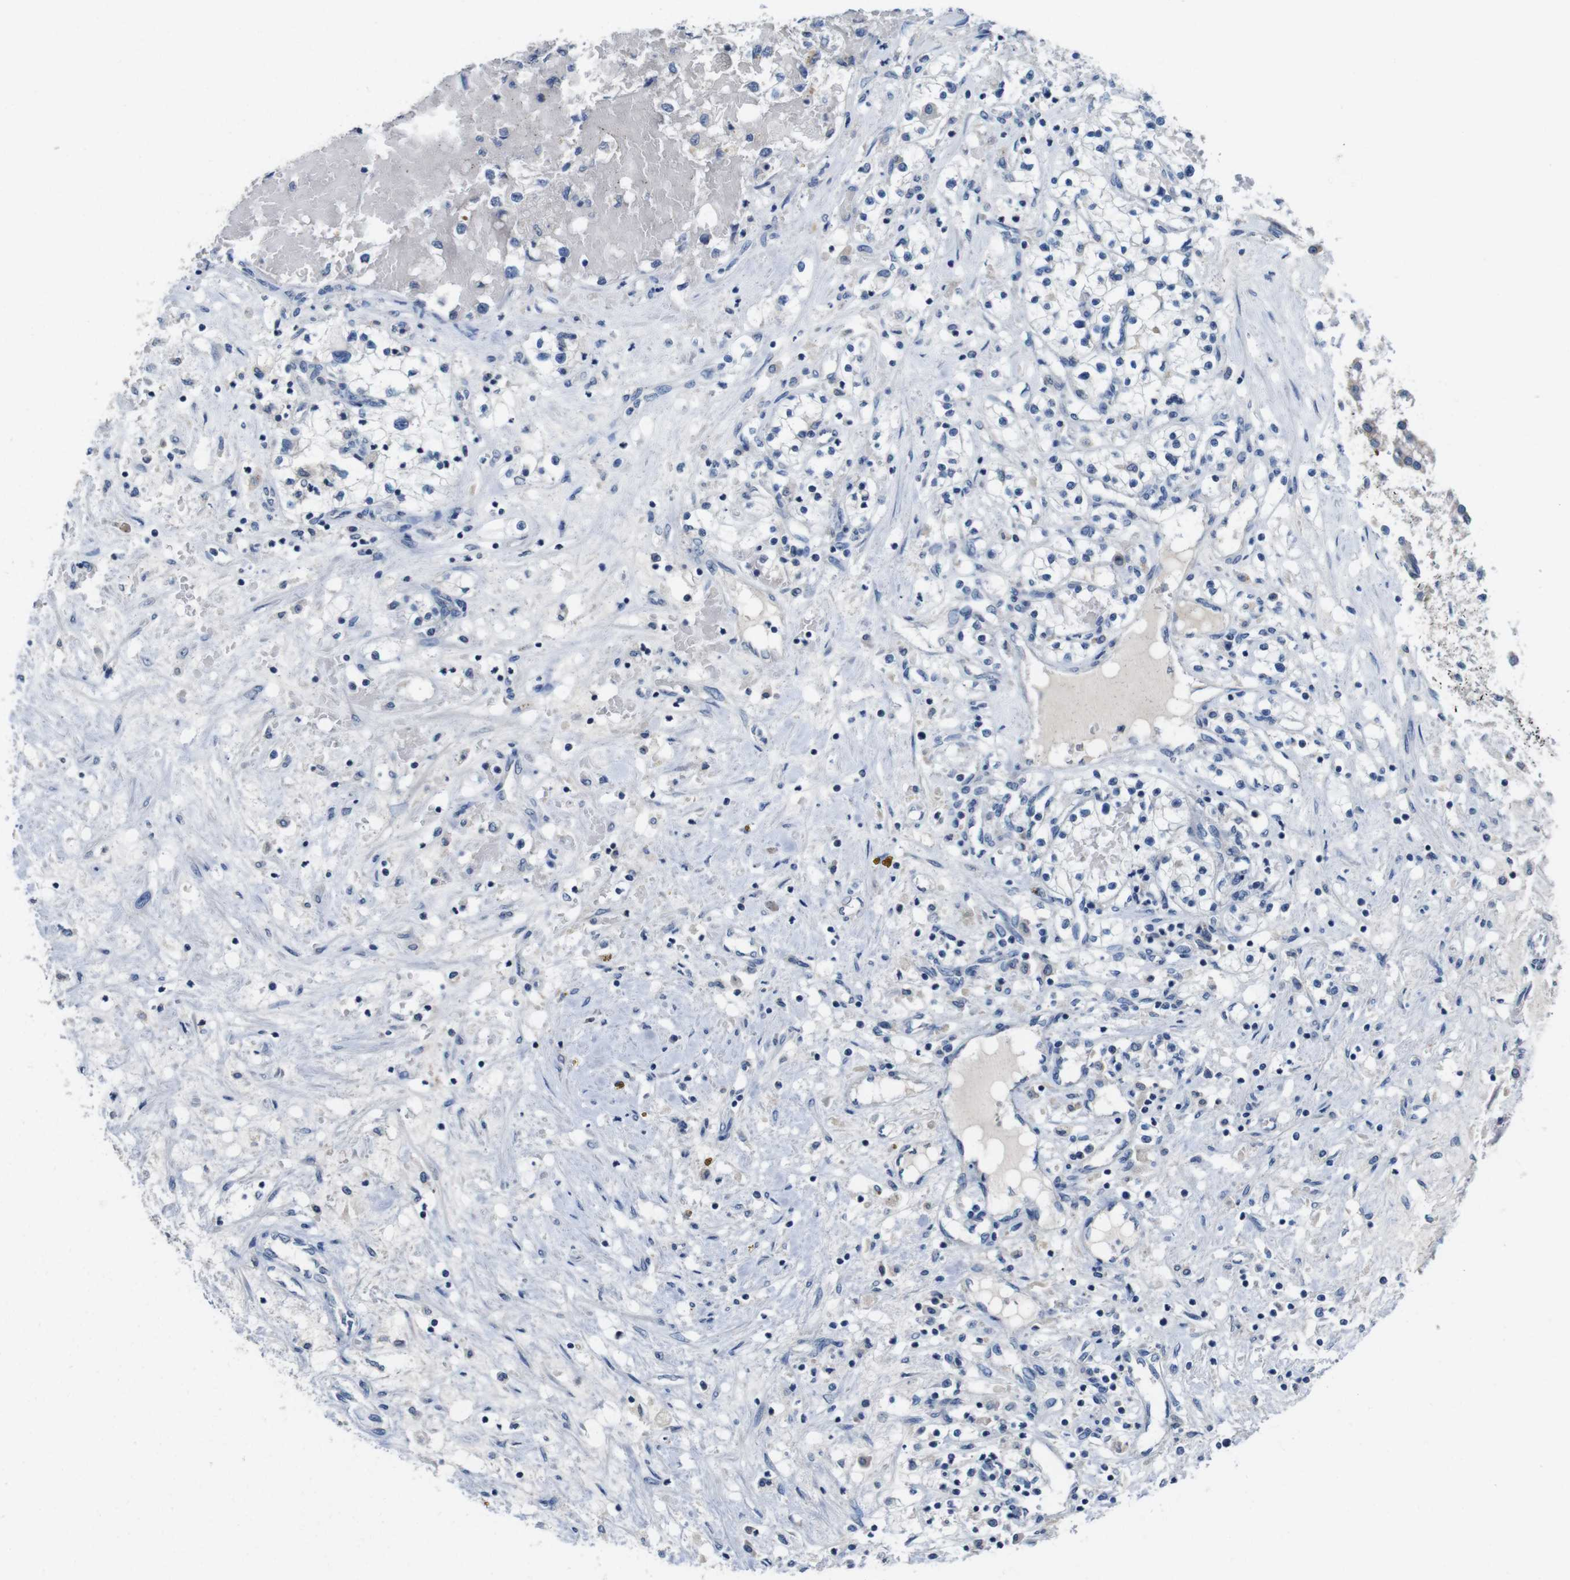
{"staining": {"intensity": "negative", "quantity": "none", "location": "none"}, "tissue": "renal cancer", "cell_type": "Tumor cells", "image_type": "cancer", "snomed": [{"axis": "morphology", "description": "Adenocarcinoma, NOS"}, {"axis": "topography", "description": "Kidney"}], "caption": "Immunohistochemical staining of renal cancer demonstrates no significant staining in tumor cells.", "gene": "SLC2A8", "patient": {"sex": "male", "age": 68}}